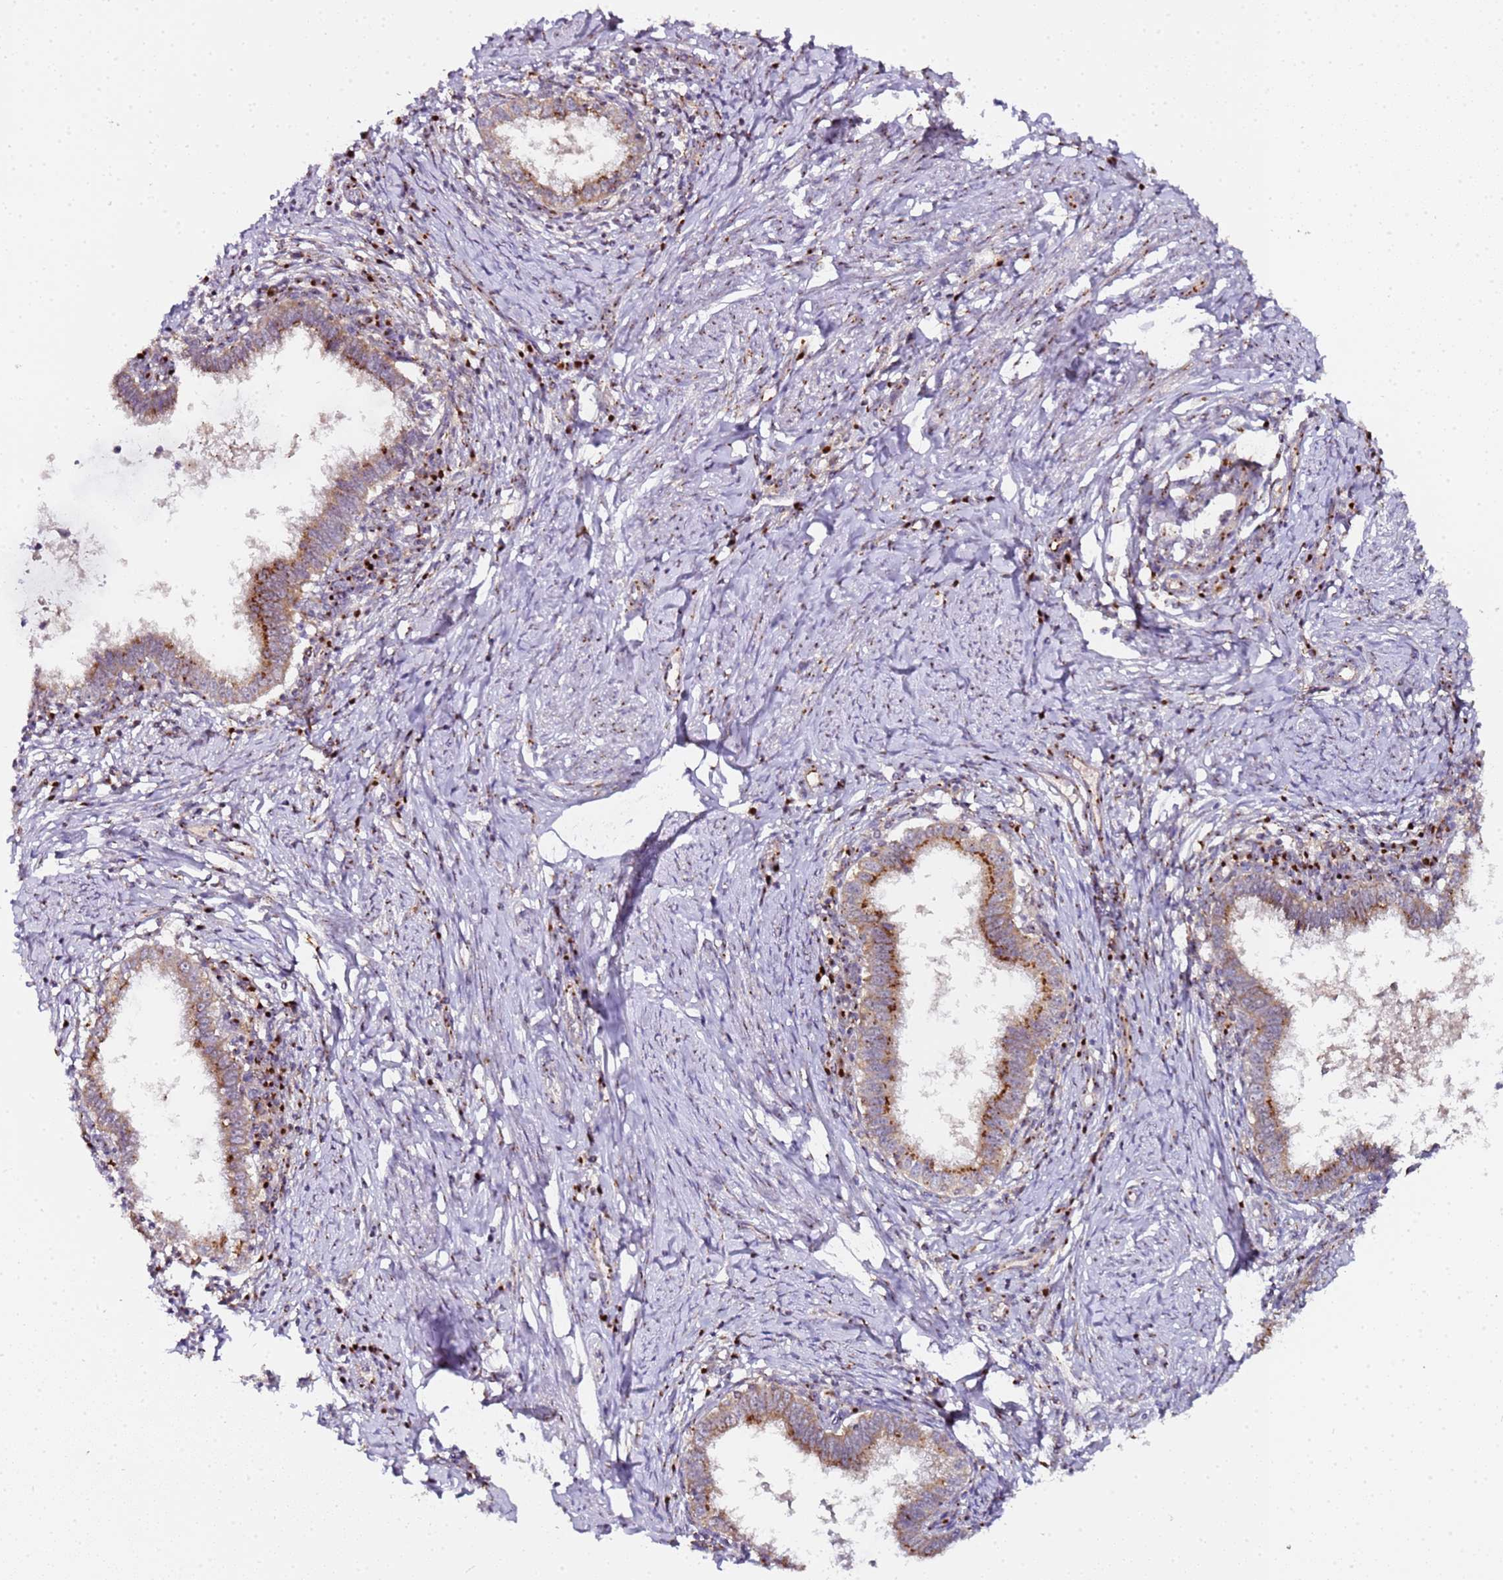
{"staining": {"intensity": "moderate", "quantity": ">75%", "location": "cytoplasmic/membranous"}, "tissue": "cervical cancer", "cell_type": "Tumor cells", "image_type": "cancer", "snomed": [{"axis": "morphology", "description": "Adenocarcinoma, NOS"}, {"axis": "topography", "description": "Cervix"}], "caption": "IHC photomicrograph of neoplastic tissue: cervical cancer (adenocarcinoma) stained using immunohistochemistry (IHC) reveals medium levels of moderate protein expression localized specifically in the cytoplasmic/membranous of tumor cells, appearing as a cytoplasmic/membranous brown color.", "gene": "MRPL49", "patient": {"sex": "female", "age": 36}}